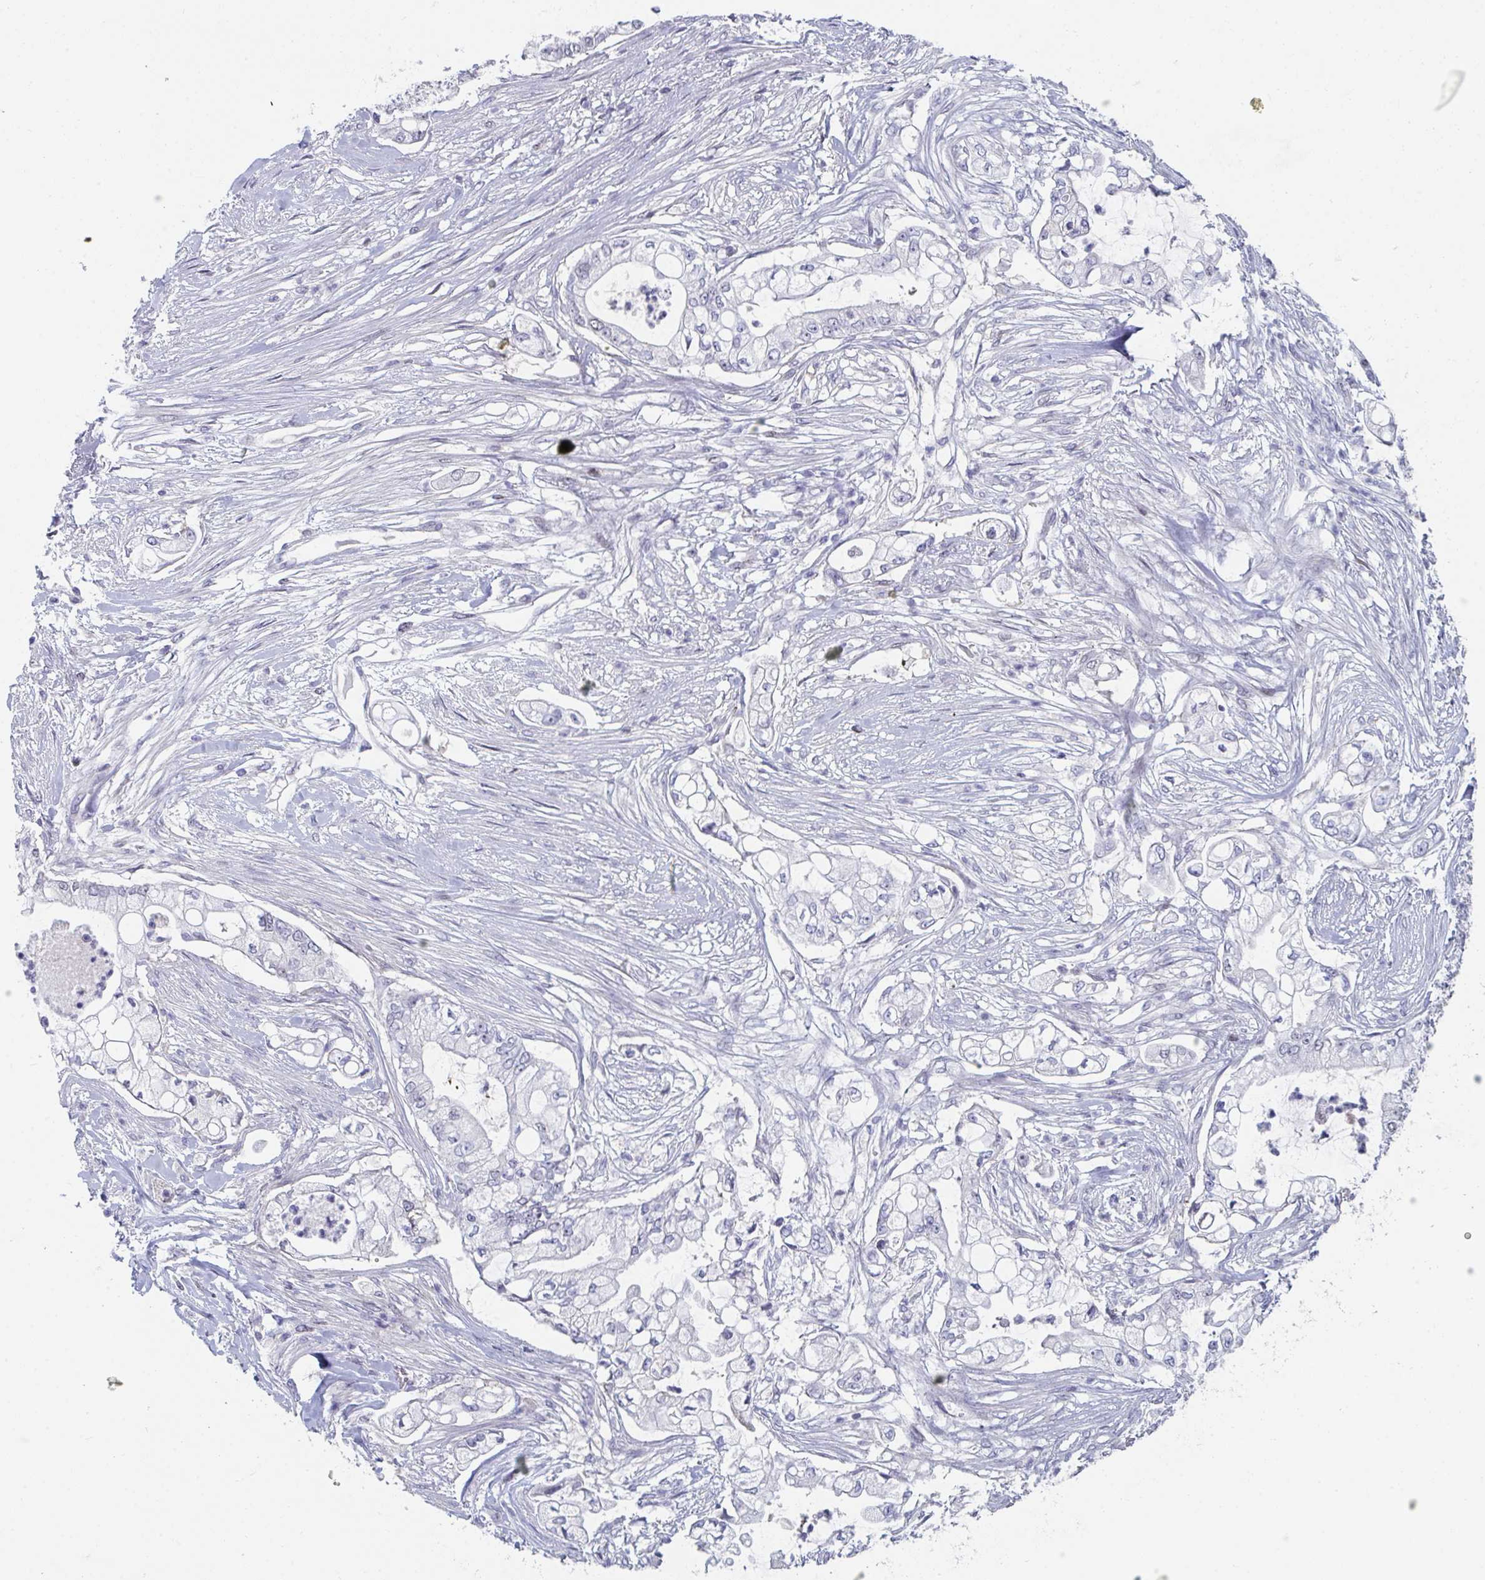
{"staining": {"intensity": "negative", "quantity": "none", "location": "none"}, "tissue": "pancreatic cancer", "cell_type": "Tumor cells", "image_type": "cancer", "snomed": [{"axis": "morphology", "description": "Adenocarcinoma, NOS"}, {"axis": "topography", "description": "Pancreas"}], "caption": "DAB (3,3'-diaminobenzidine) immunohistochemical staining of adenocarcinoma (pancreatic) reveals no significant staining in tumor cells.", "gene": "CENPT", "patient": {"sex": "female", "age": 69}}